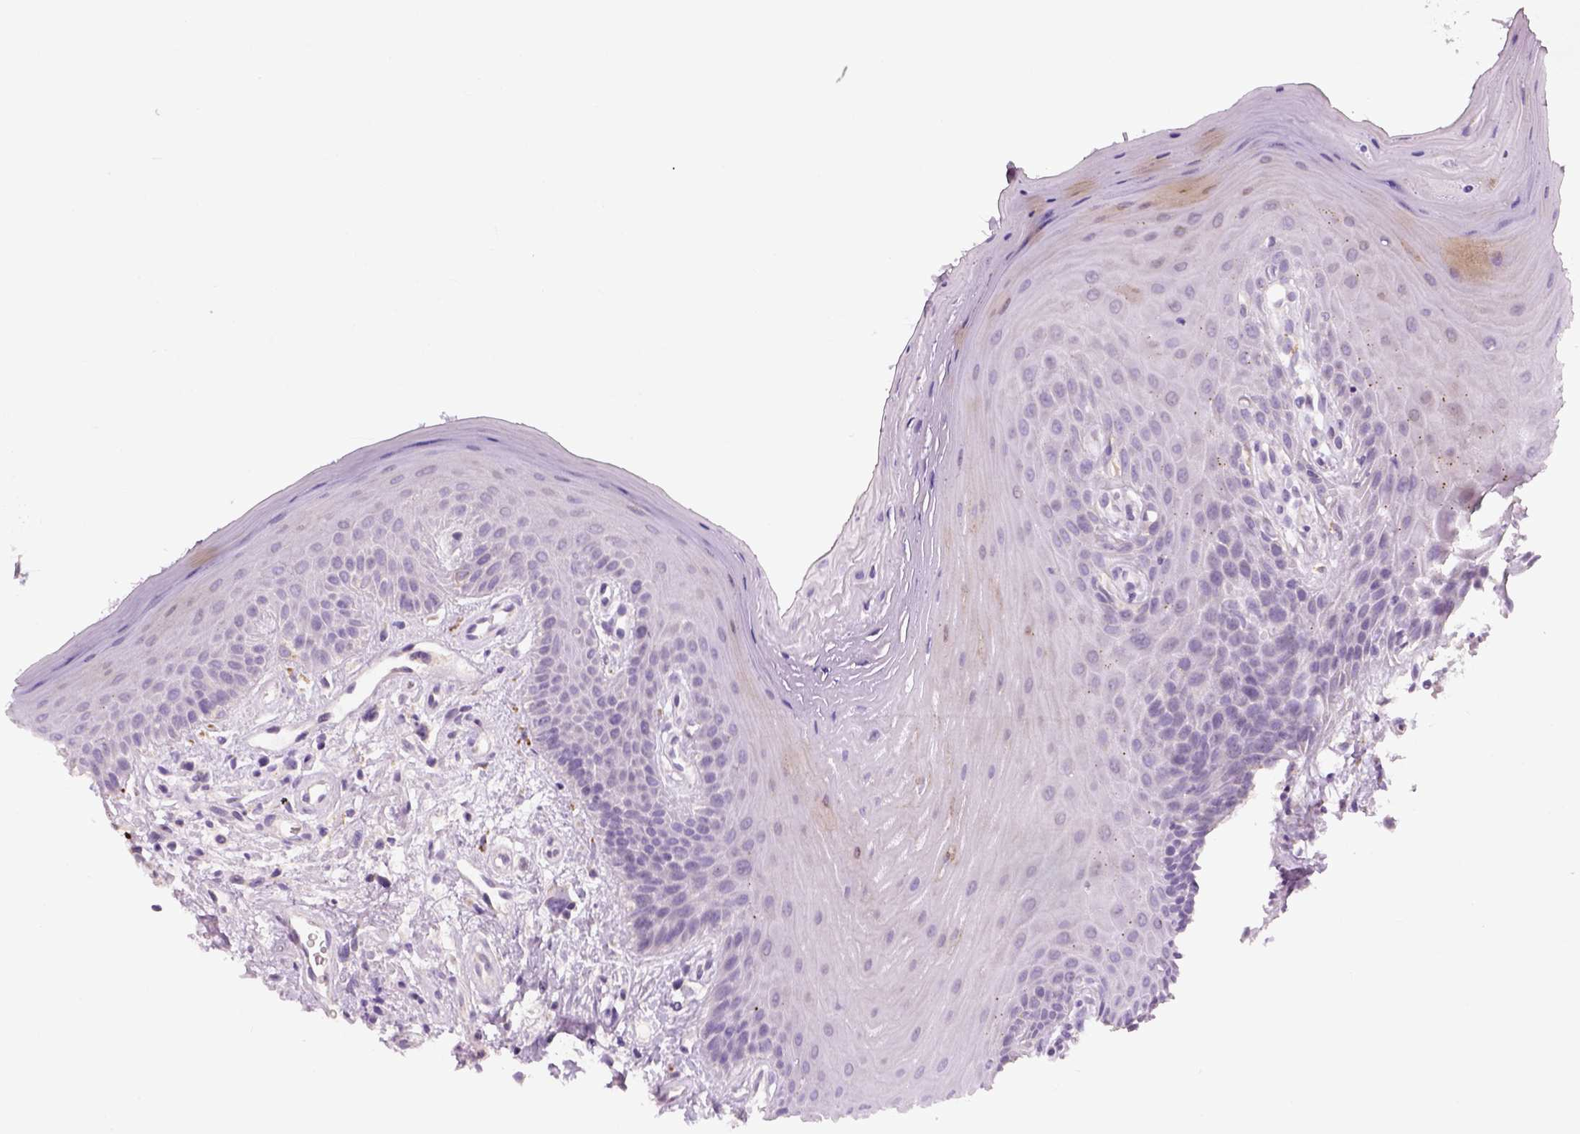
{"staining": {"intensity": "negative", "quantity": "none", "location": "none"}, "tissue": "oral mucosa", "cell_type": "Squamous epithelial cells", "image_type": "normal", "snomed": [{"axis": "morphology", "description": "Normal tissue, NOS"}, {"axis": "morphology", "description": "Normal morphology"}, {"axis": "topography", "description": "Oral tissue"}], "caption": "IHC image of benign oral mucosa: human oral mucosa stained with DAB (3,3'-diaminobenzidine) shows no significant protein staining in squamous epithelial cells. (DAB immunohistochemistry (IHC) with hematoxylin counter stain).", "gene": "NUDT6", "patient": {"sex": "female", "age": 76}}